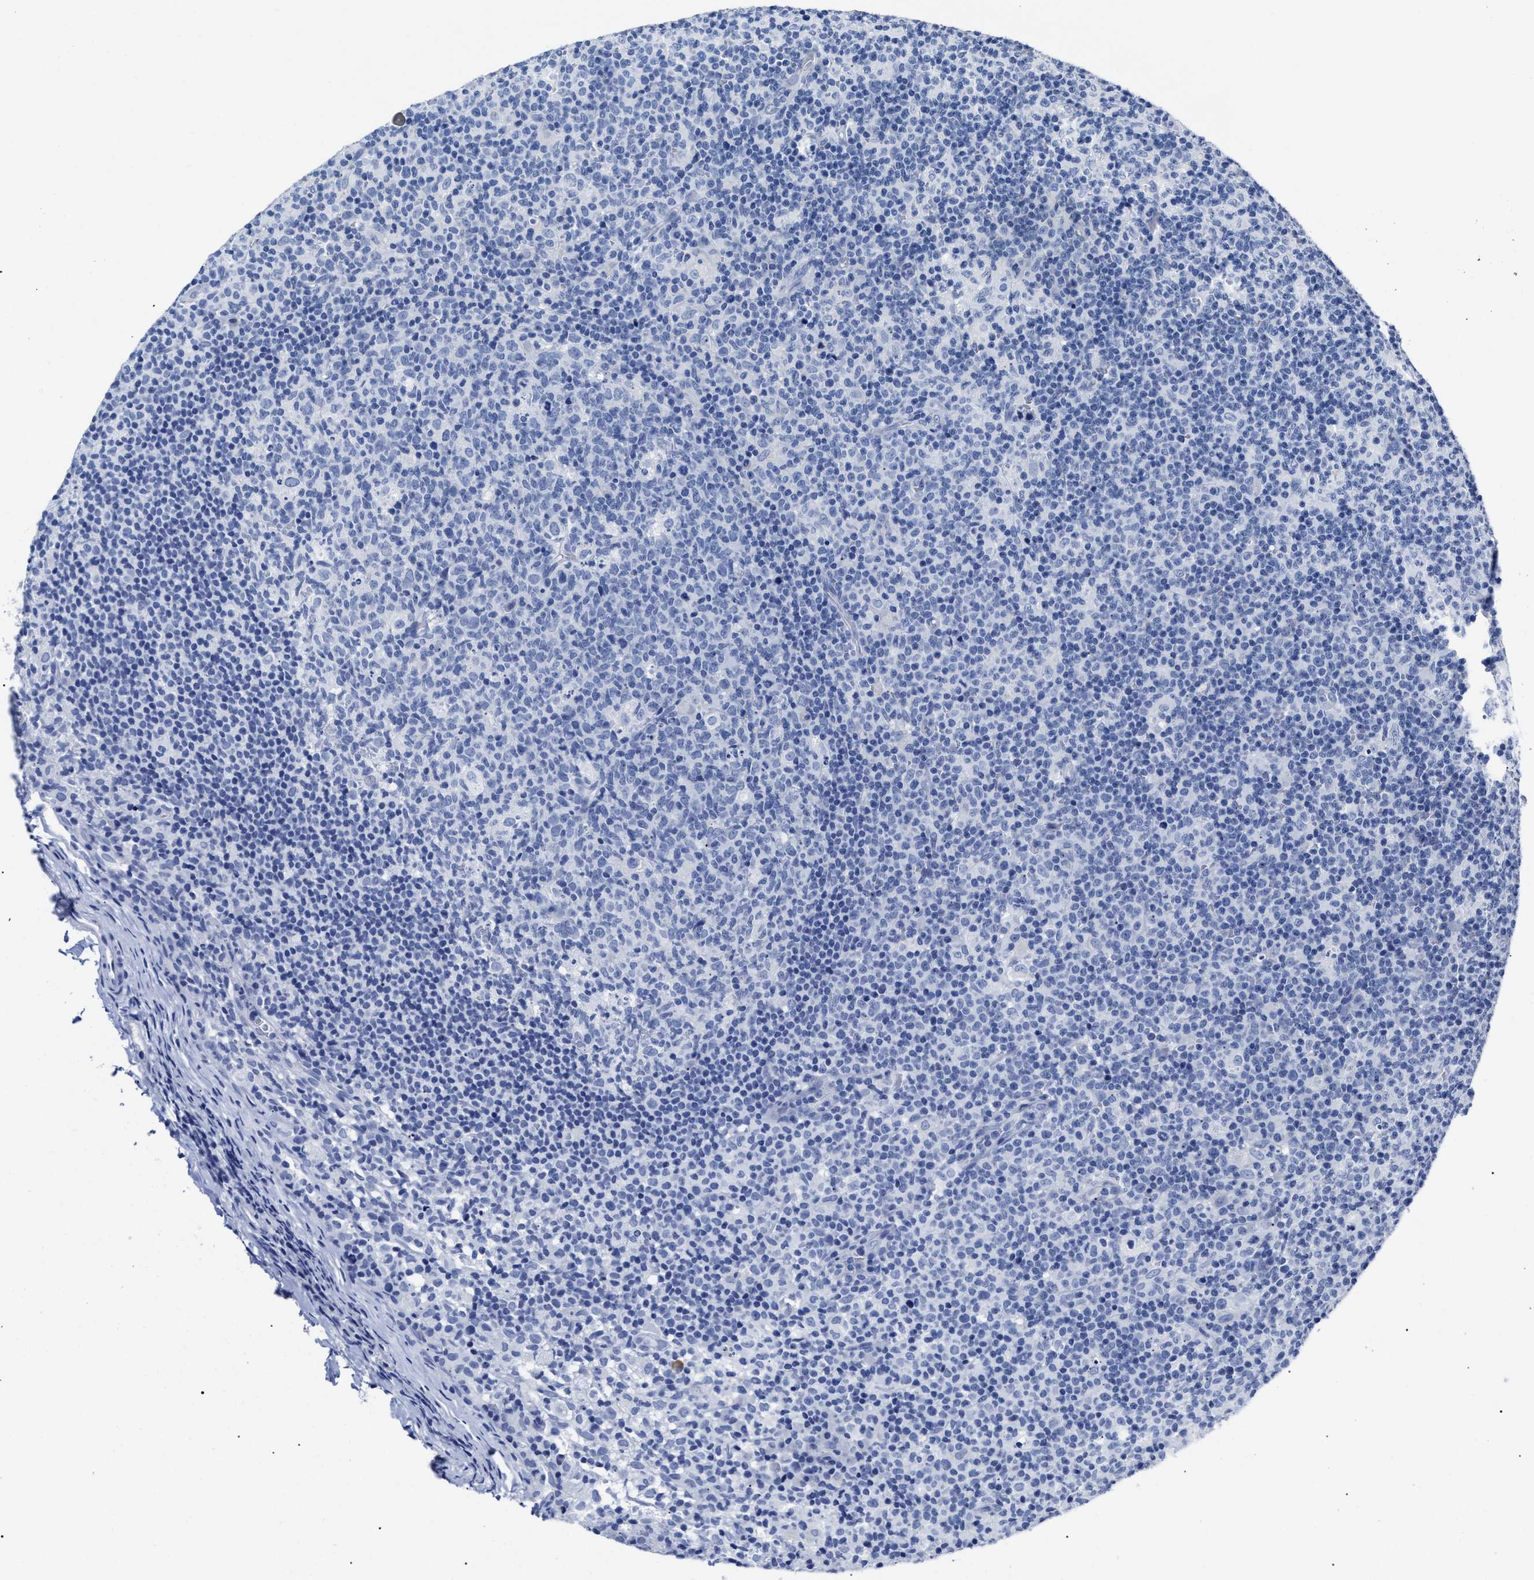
{"staining": {"intensity": "negative", "quantity": "none", "location": "none"}, "tissue": "lymph node", "cell_type": "Germinal center cells", "image_type": "normal", "snomed": [{"axis": "morphology", "description": "Normal tissue, NOS"}, {"axis": "morphology", "description": "Inflammation, NOS"}, {"axis": "topography", "description": "Lymph node"}], "caption": "DAB immunohistochemical staining of unremarkable human lymph node displays no significant expression in germinal center cells. (Stains: DAB IHC with hematoxylin counter stain, Microscopy: brightfield microscopy at high magnification).", "gene": "ALPG", "patient": {"sex": "male", "age": 55}}